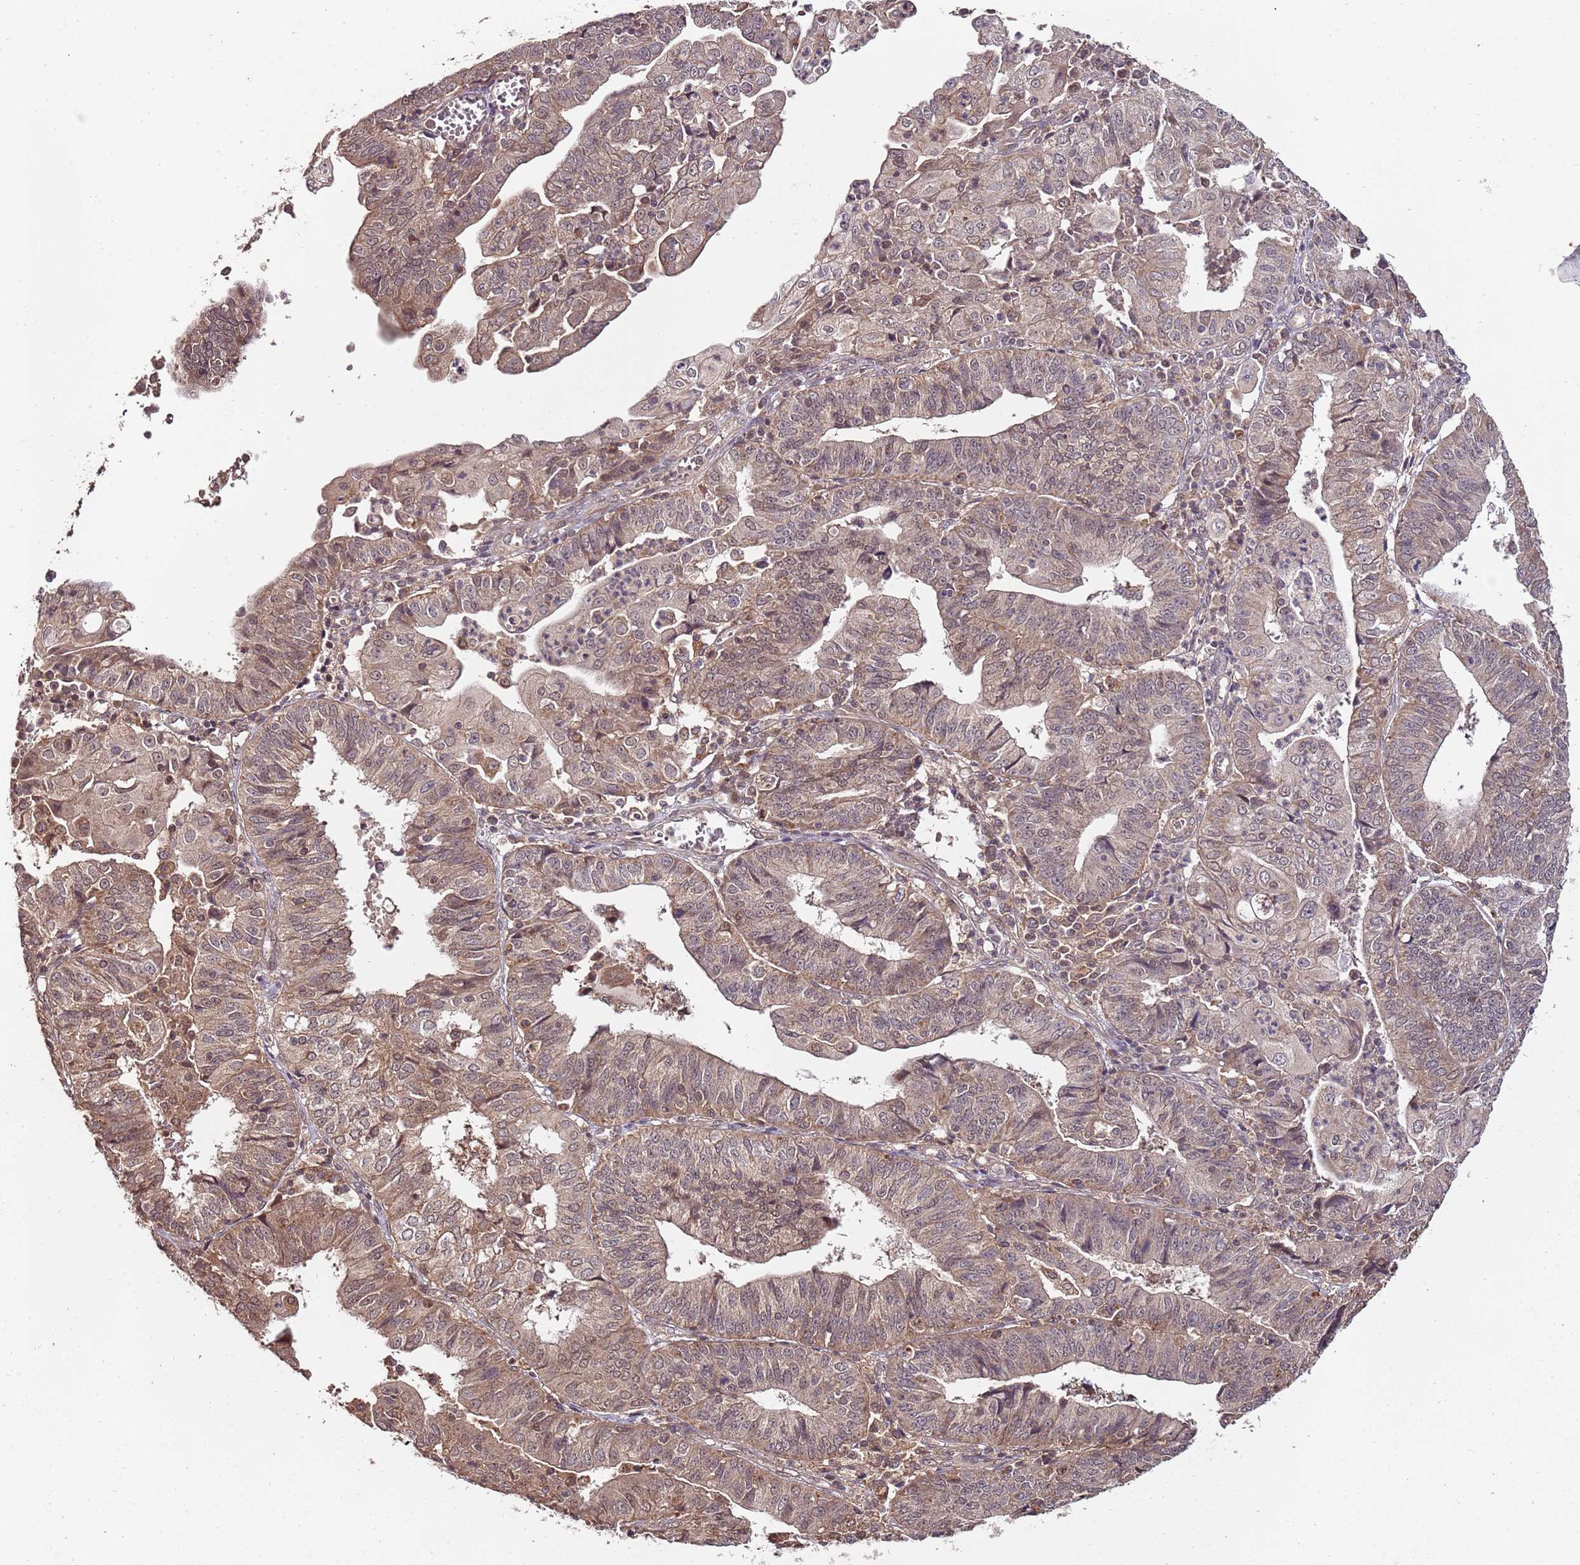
{"staining": {"intensity": "moderate", "quantity": ">75%", "location": "cytoplasmic/membranous,nuclear"}, "tissue": "endometrial cancer", "cell_type": "Tumor cells", "image_type": "cancer", "snomed": [{"axis": "morphology", "description": "Adenocarcinoma, NOS"}, {"axis": "topography", "description": "Endometrium"}], "caption": "About >75% of tumor cells in endometrial adenocarcinoma display moderate cytoplasmic/membranous and nuclear protein expression as visualized by brown immunohistochemical staining.", "gene": "LIN37", "patient": {"sex": "female", "age": 56}}